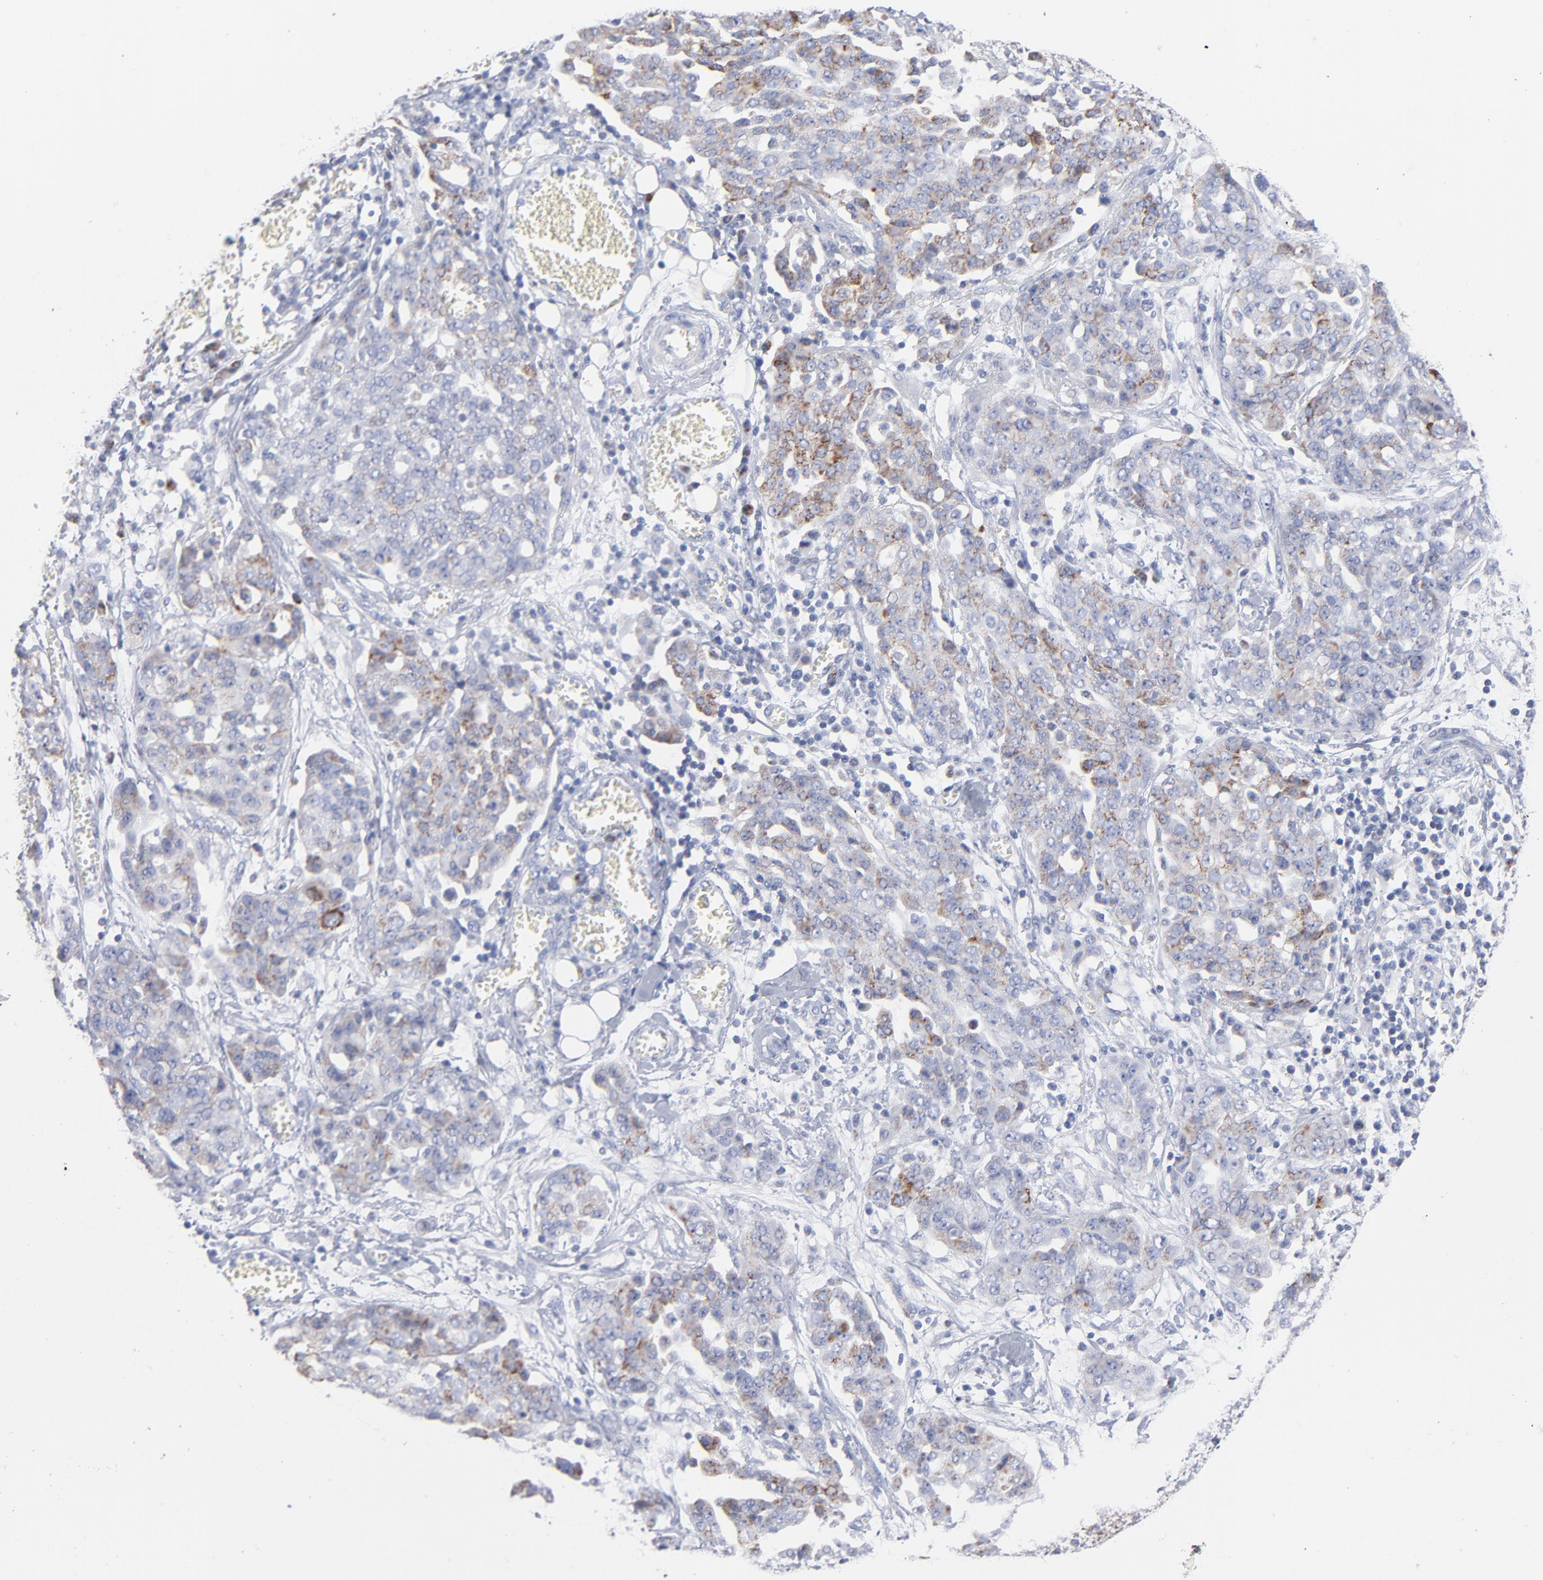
{"staining": {"intensity": "moderate", "quantity": "<25%", "location": "cytoplasmic/membranous"}, "tissue": "ovarian cancer", "cell_type": "Tumor cells", "image_type": "cancer", "snomed": [{"axis": "morphology", "description": "Cystadenocarcinoma, serous, NOS"}, {"axis": "topography", "description": "Soft tissue"}, {"axis": "topography", "description": "Ovary"}], "caption": "Immunohistochemical staining of ovarian serous cystadenocarcinoma displays moderate cytoplasmic/membranous protein expression in about <25% of tumor cells. The staining was performed using DAB to visualize the protein expression in brown, while the nuclei were stained in blue with hematoxylin (Magnification: 20x).", "gene": "CHCHD10", "patient": {"sex": "female", "age": 57}}